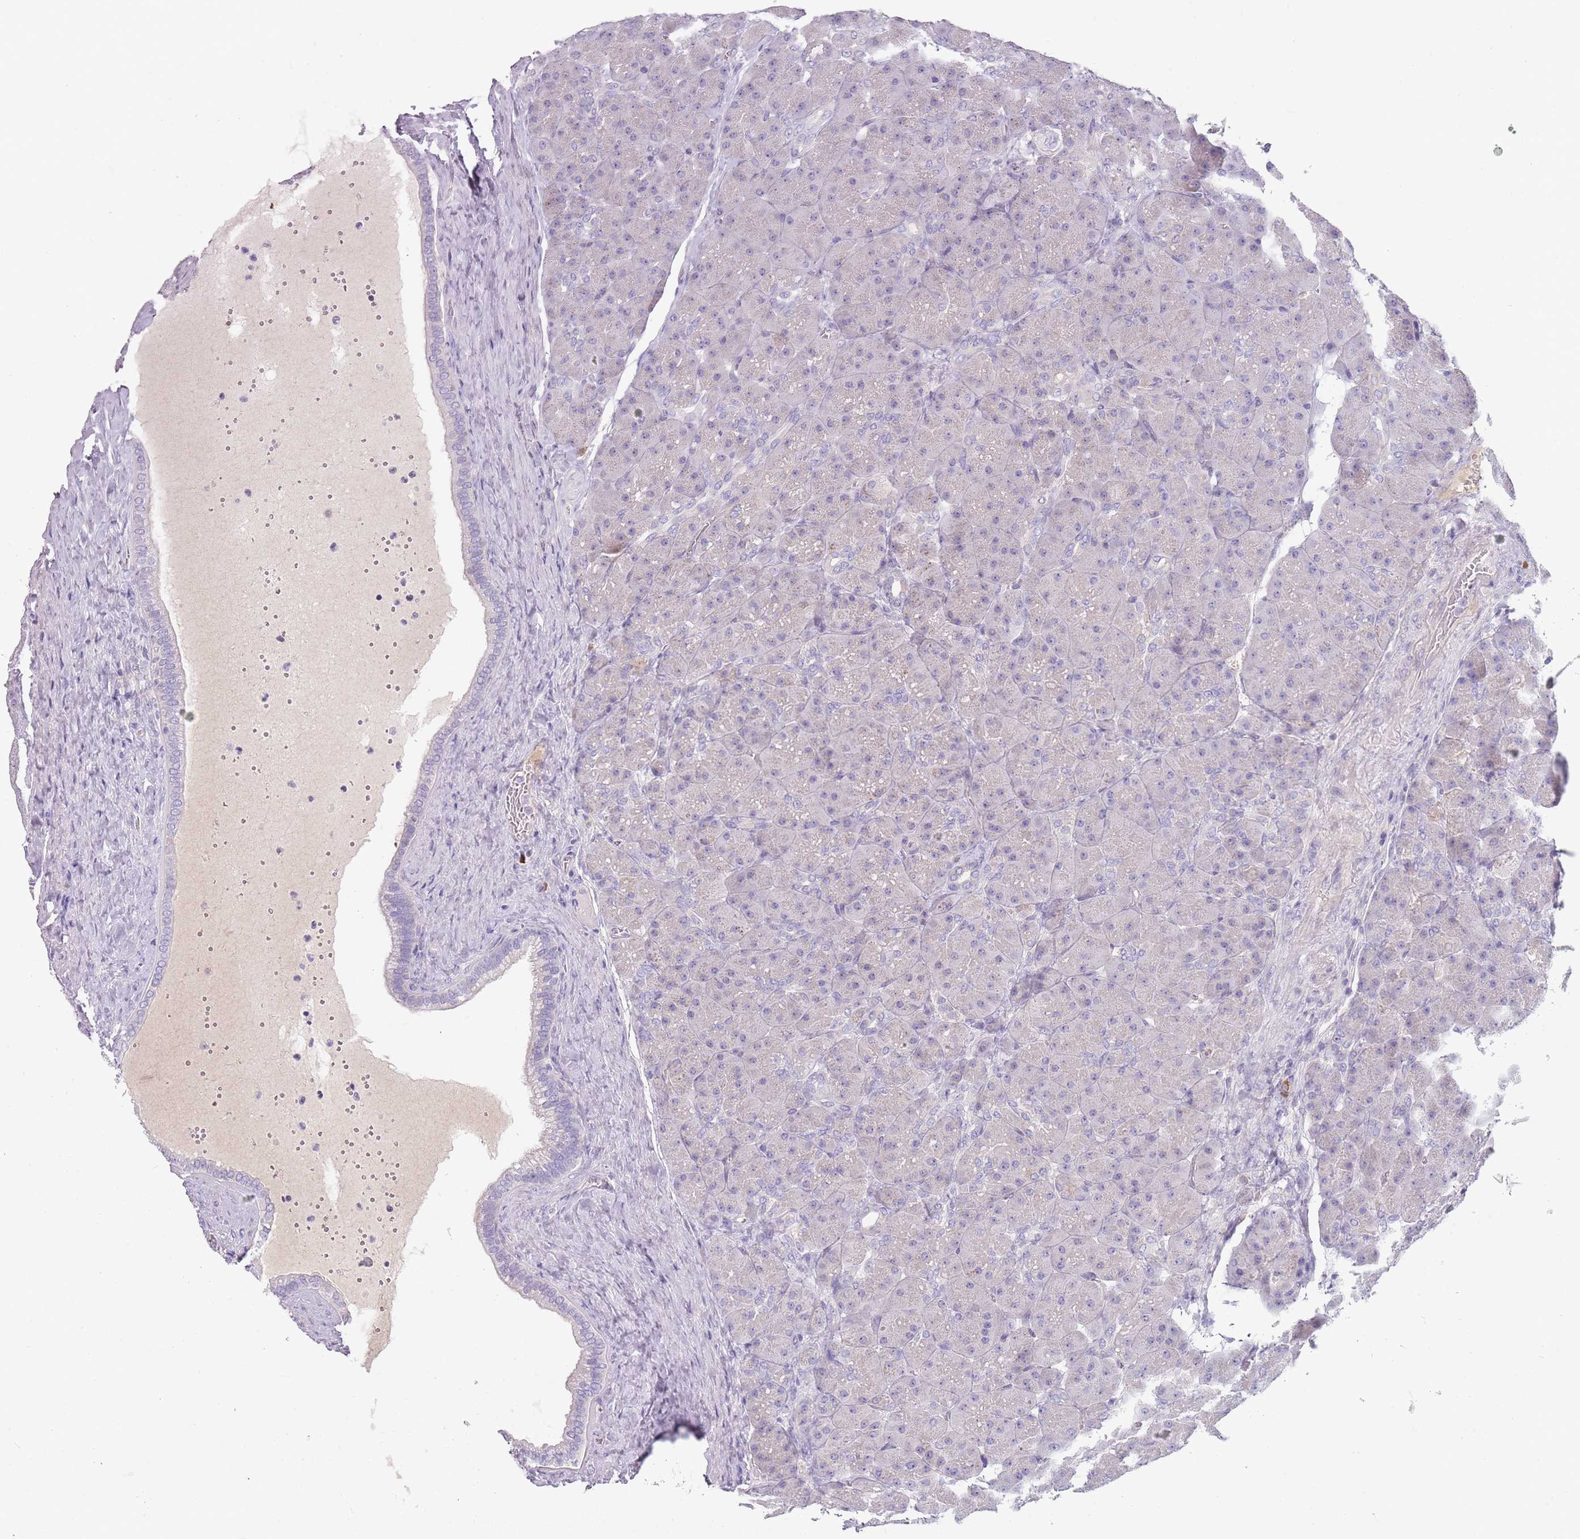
{"staining": {"intensity": "weak", "quantity": "<25%", "location": "cytoplasmic/membranous"}, "tissue": "pancreas", "cell_type": "Exocrine glandular cells", "image_type": "normal", "snomed": [{"axis": "morphology", "description": "Normal tissue, NOS"}, {"axis": "topography", "description": "Pancreas"}], "caption": "This is an IHC image of benign pancreas. There is no staining in exocrine glandular cells.", "gene": "DDX4", "patient": {"sex": "male", "age": 66}}